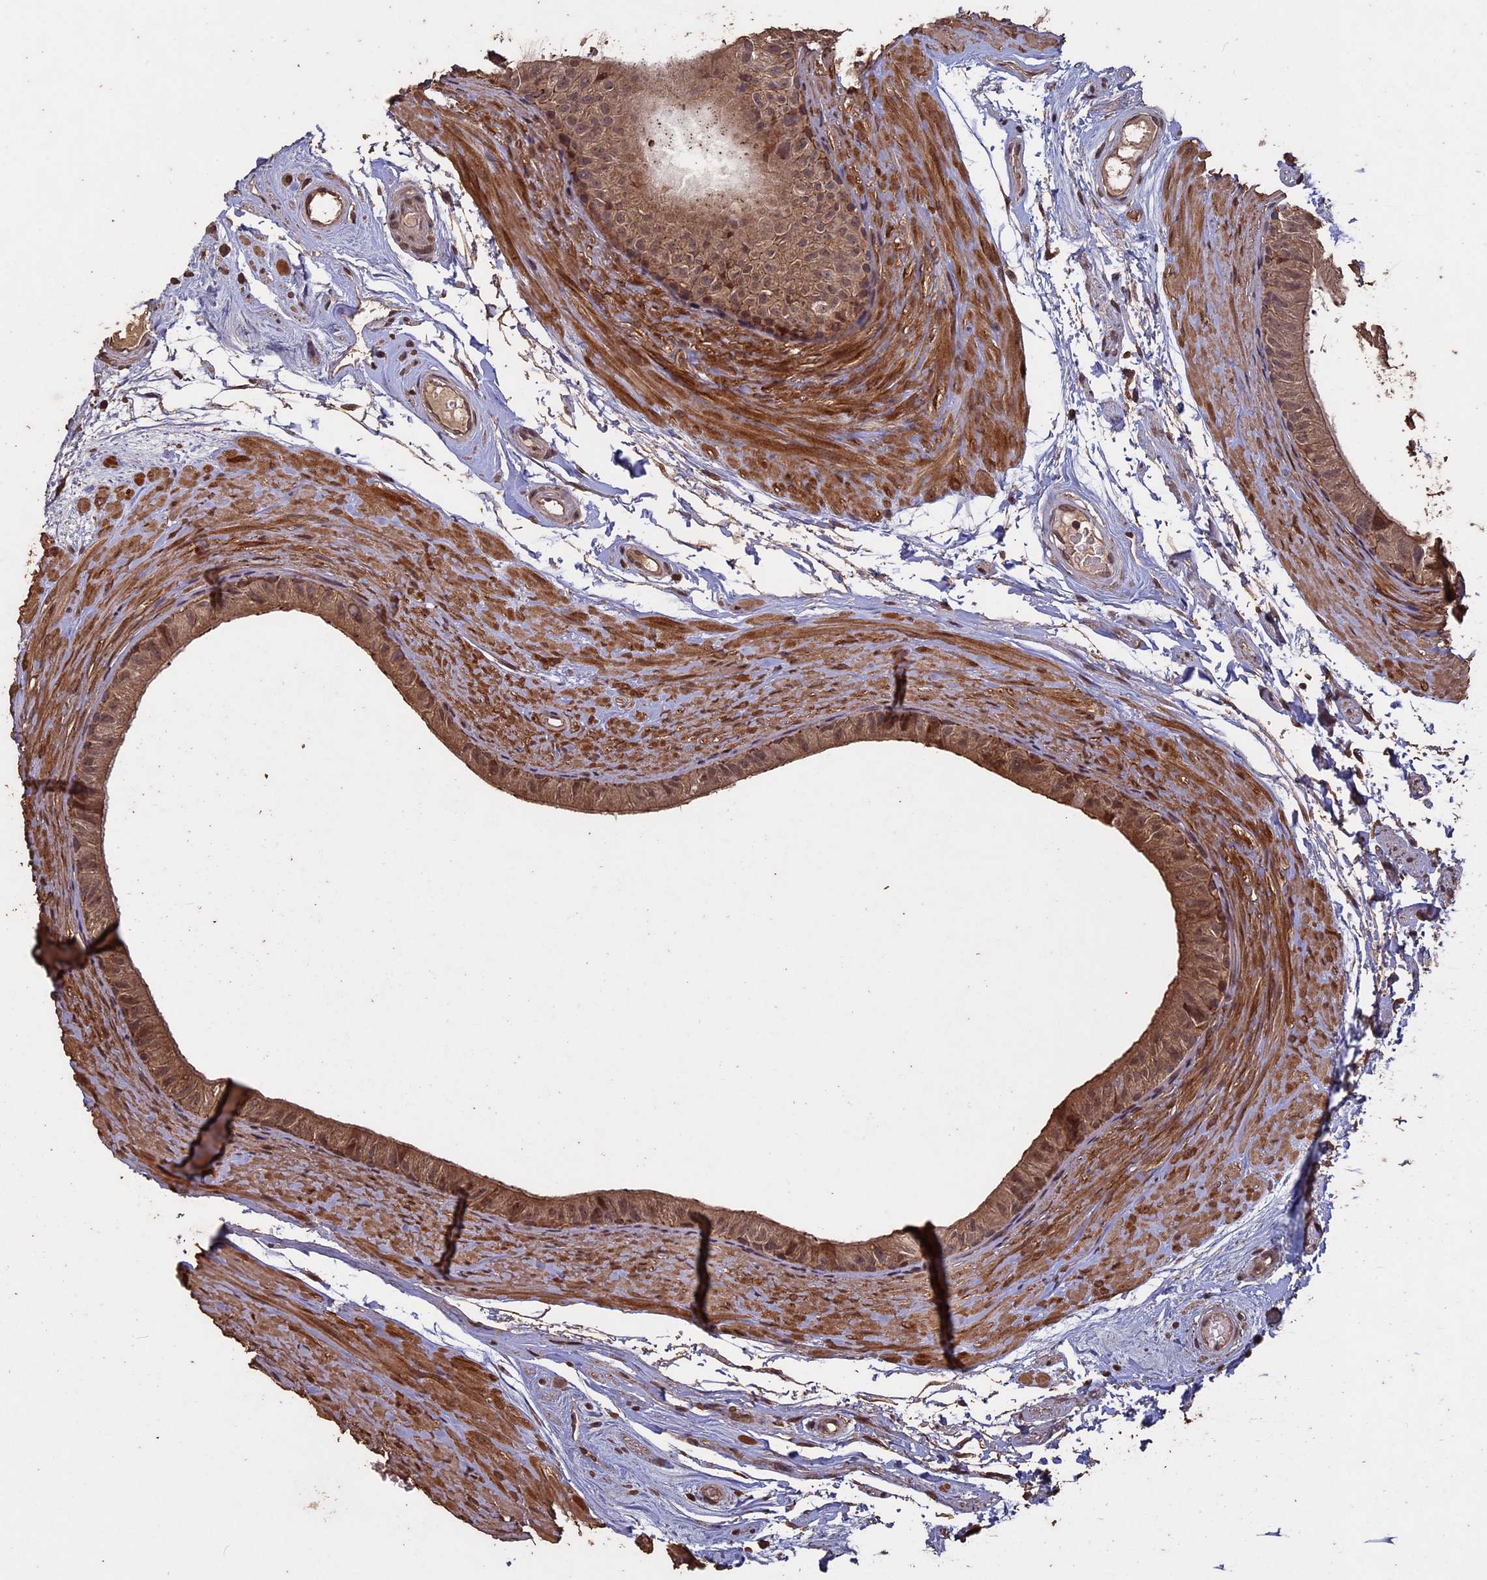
{"staining": {"intensity": "moderate", "quantity": ">75%", "location": "cytoplasmic/membranous"}, "tissue": "epididymis", "cell_type": "Glandular cells", "image_type": "normal", "snomed": [{"axis": "morphology", "description": "Normal tissue, NOS"}, {"axis": "topography", "description": "Epididymis"}], "caption": "Moderate cytoplasmic/membranous staining for a protein is identified in about >75% of glandular cells of unremarkable epididymis using IHC.", "gene": "HUNK", "patient": {"sex": "male", "age": 45}}